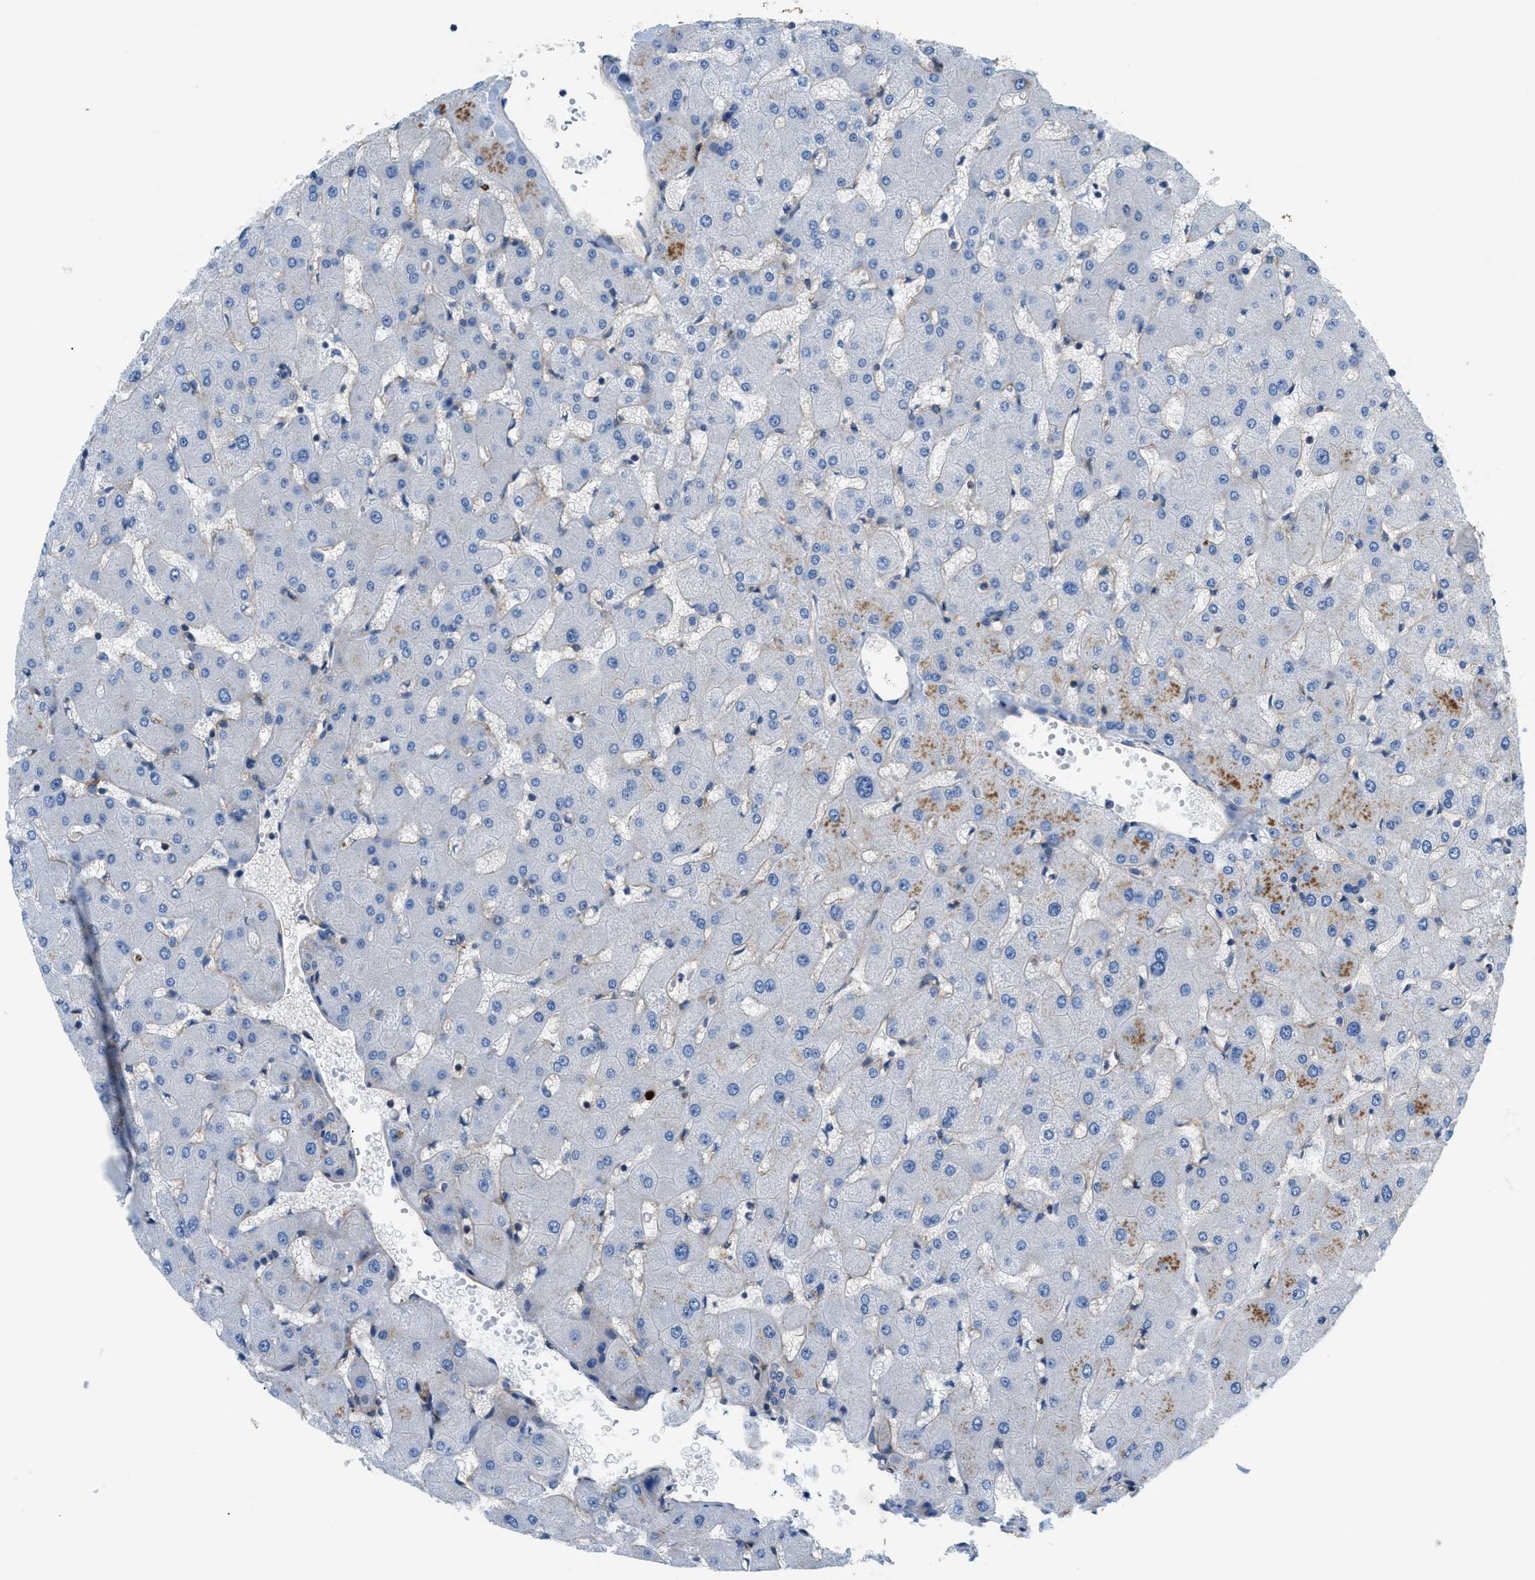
{"staining": {"intensity": "negative", "quantity": "none", "location": "none"}, "tissue": "liver", "cell_type": "Cholangiocytes", "image_type": "normal", "snomed": [{"axis": "morphology", "description": "Normal tissue, NOS"}, {"axis": "topography", "description": "Liver"}], "caption": "Immunohistochemical staining of unremarkable liver shows no significant expression in cholangiocytes.", "gene": "ORAI1", "patient": {"sex": "female", "age": 63}}